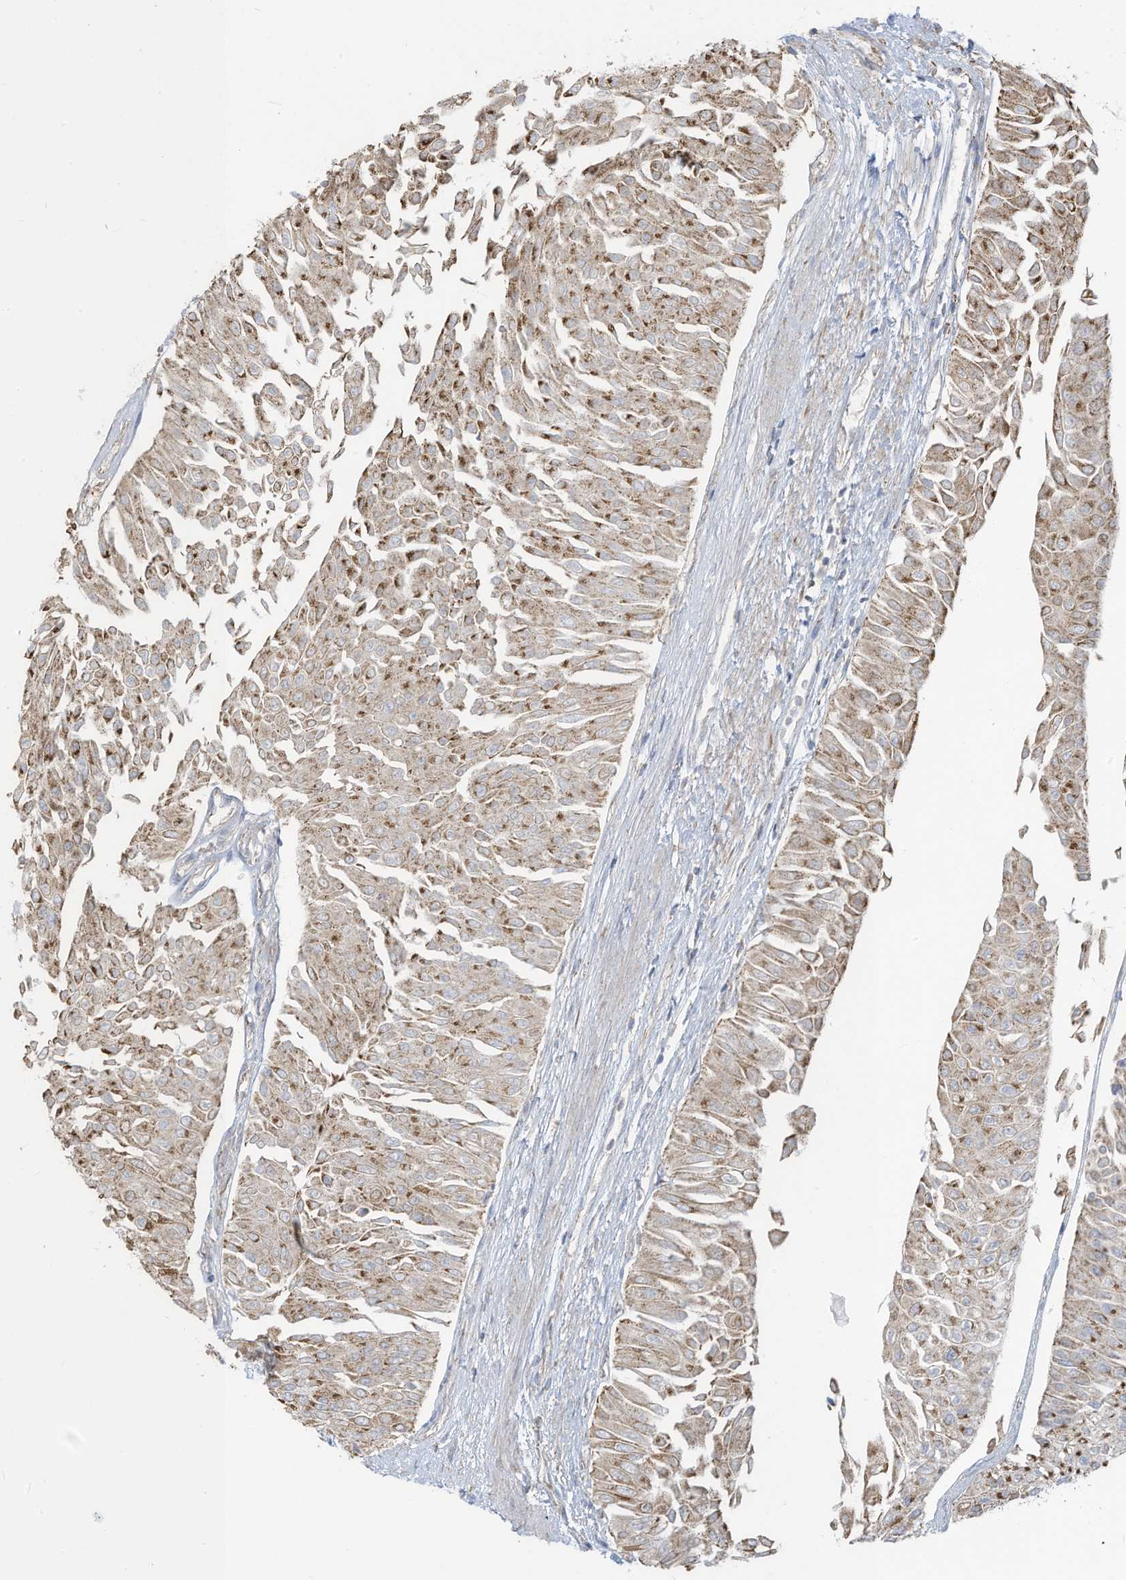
{"staining": {"intensity": "moderate", "quantity": "25%-75%", "location": "cytoplasmic/membranous"}, "tissue": "urothelial cancer", "cell_type": "Tumor cells", "image_type": "cancer", "snomed": [{"axis": "morphology", "description": "Urothelial carcinoma, Low grade"}, {"axis": "topography", "description": "Urinary bladder"}], "caption": "Immunohistochemical staining of human urothelial cancer reveals medium levels of moderate cytoplasmic/membranous protein expression in approximately 25%-75% of tumor cells. The protein of interest is shown in brown color, while the nuclei are stained blue.", "gene": "NLN", "patient": {"sex": "male", "age": 67}}